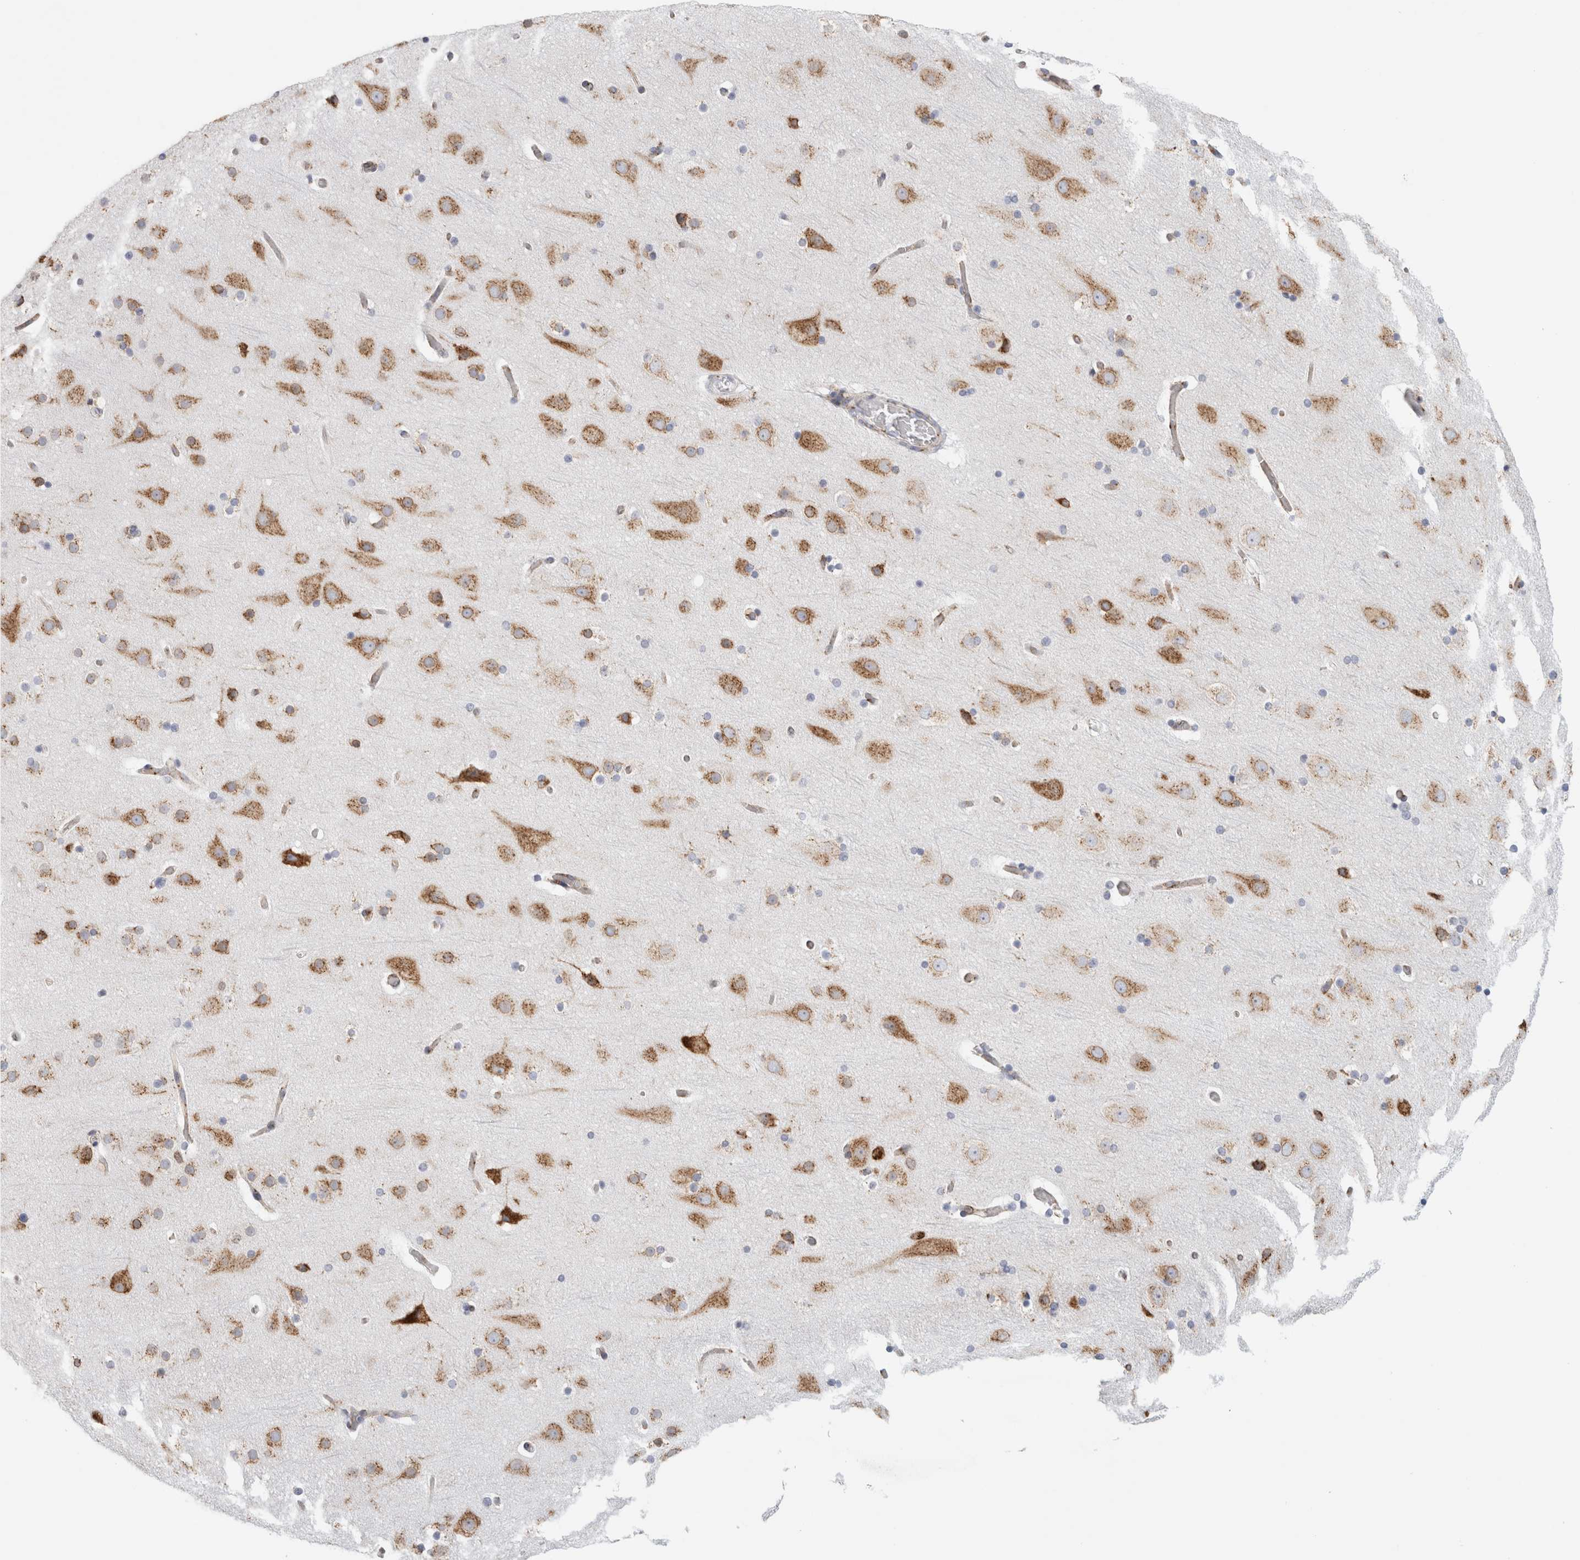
{"staining": {"intensity": "moderate", "quantity": ">75%", "location": "cytoplasmic/membranous"}, "tissue": "cerebral cortex", "cell_type": "Endothelial cells", "image_type": "normal", "snomed": [{"axis": "morphology", "description": "Normal tissue, NOS"}, {"axis": "topography", "description": "Cerebral cortex"}], "caption": "Cerebral cortex stained for a protein (brown) displays moderate cytoplasmic/membranous positive positivity in about >75% of endothelial cells.", "gene": "MCFD2", "patient": {"sex": "male", "age": 57}}